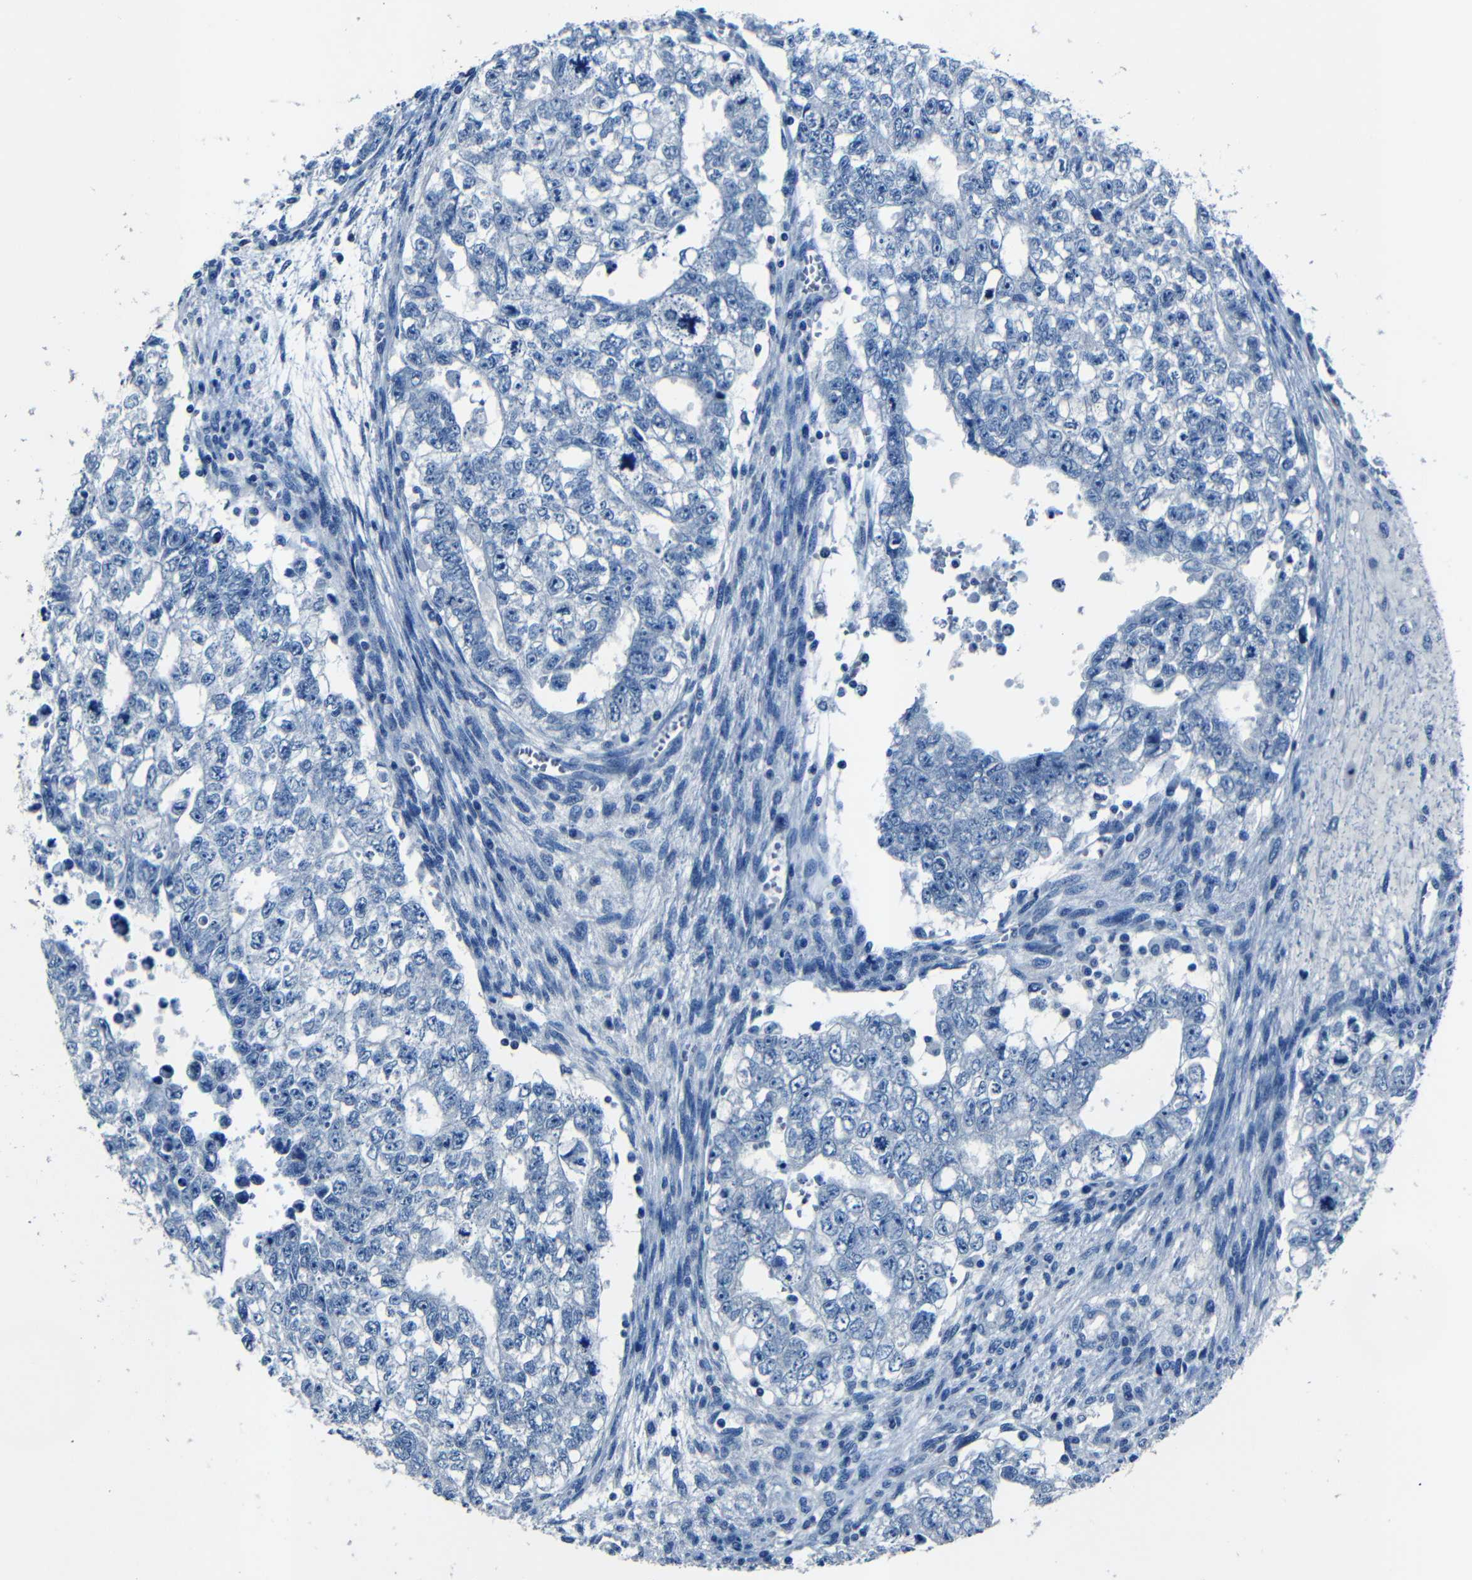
{"staining": {"intensity": "negative", "quantity": "none", "location": "none"}, "tissue": "testis cancer", "cell_type": "Tumor cells", "image_type": "cancer", "snomed": [{"axis": "morphology", "description": "Seminoma, NOS"}, {"axis": "morphology", "description": "Carcinoma, Embryonal, NOS"}, {"axis": "topography", "description": "Testis"}], "caption": "Immunohistochemistry of seminoma (testis) exhibits no positivity in tumor cells.", "gene": "NCMAP", "patient": {"sex": "male", "age": 38}}